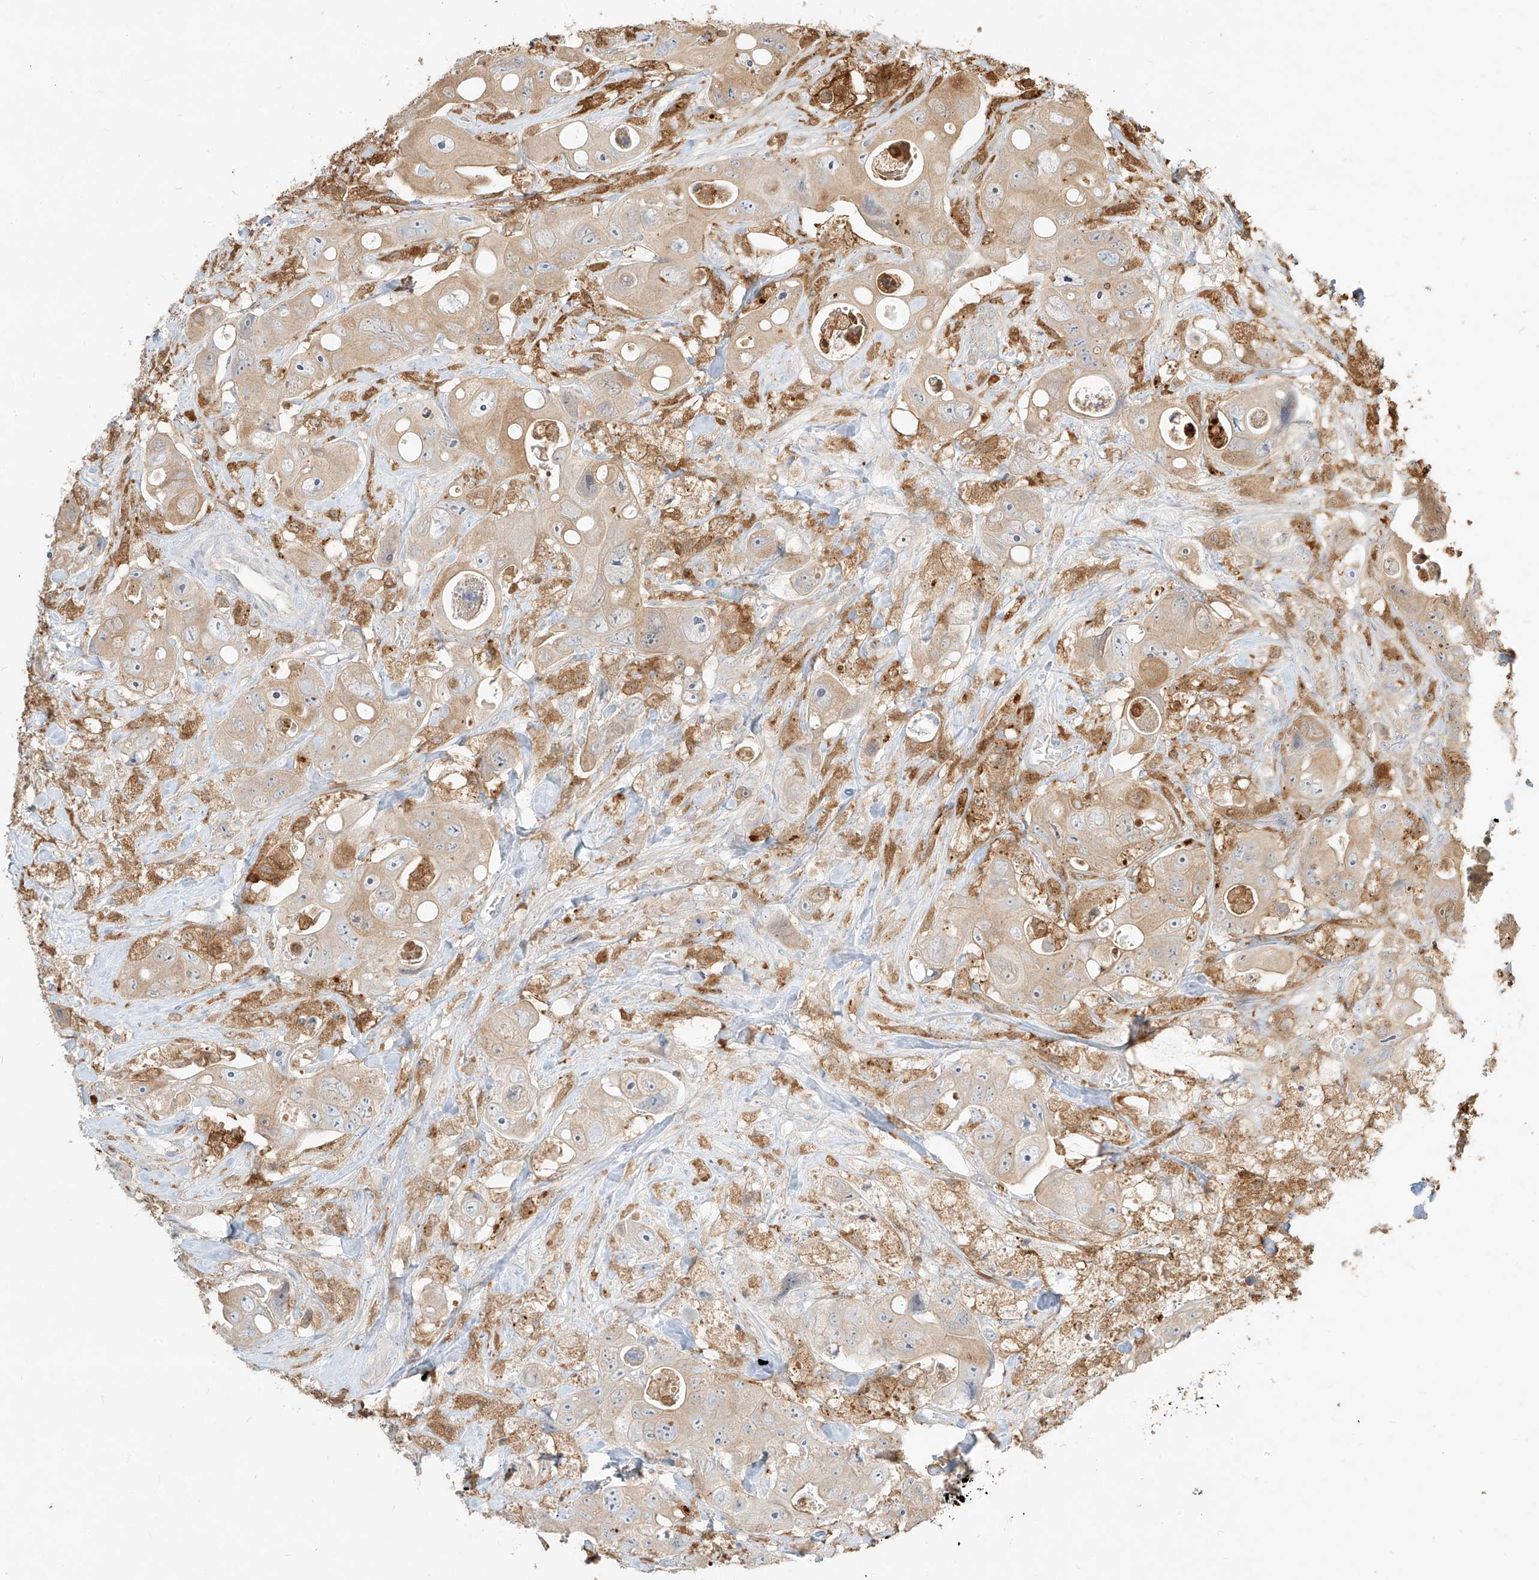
{"staining": {"intensity": "weak", "quantity": "25%-75%", "location": "cytoplasmic/membranous"}, "tissue": "colorectal cancer", "cell_type": "Tumor cells", "image_type": "cancer", "snomed": [{"axis": "morphology", "description": "Adenocarcinoma, NOS"}, {"axis": "topography", "description": "Colon"}], "caption": "Immunohistochemical staining of human colorectal cancer (adenocarcinoma) shows low levels of weak cytoplasmic/membranous positivity in about 25%-75% of tumor cells. The staining was performed using DAB (3,3'-diaminobenzidine), with brown indicating positive protein expression. Nuclei are stained blue with hematoxylin.", "gene": "PGD", "patient": {"sex": "female", "age": 46}}